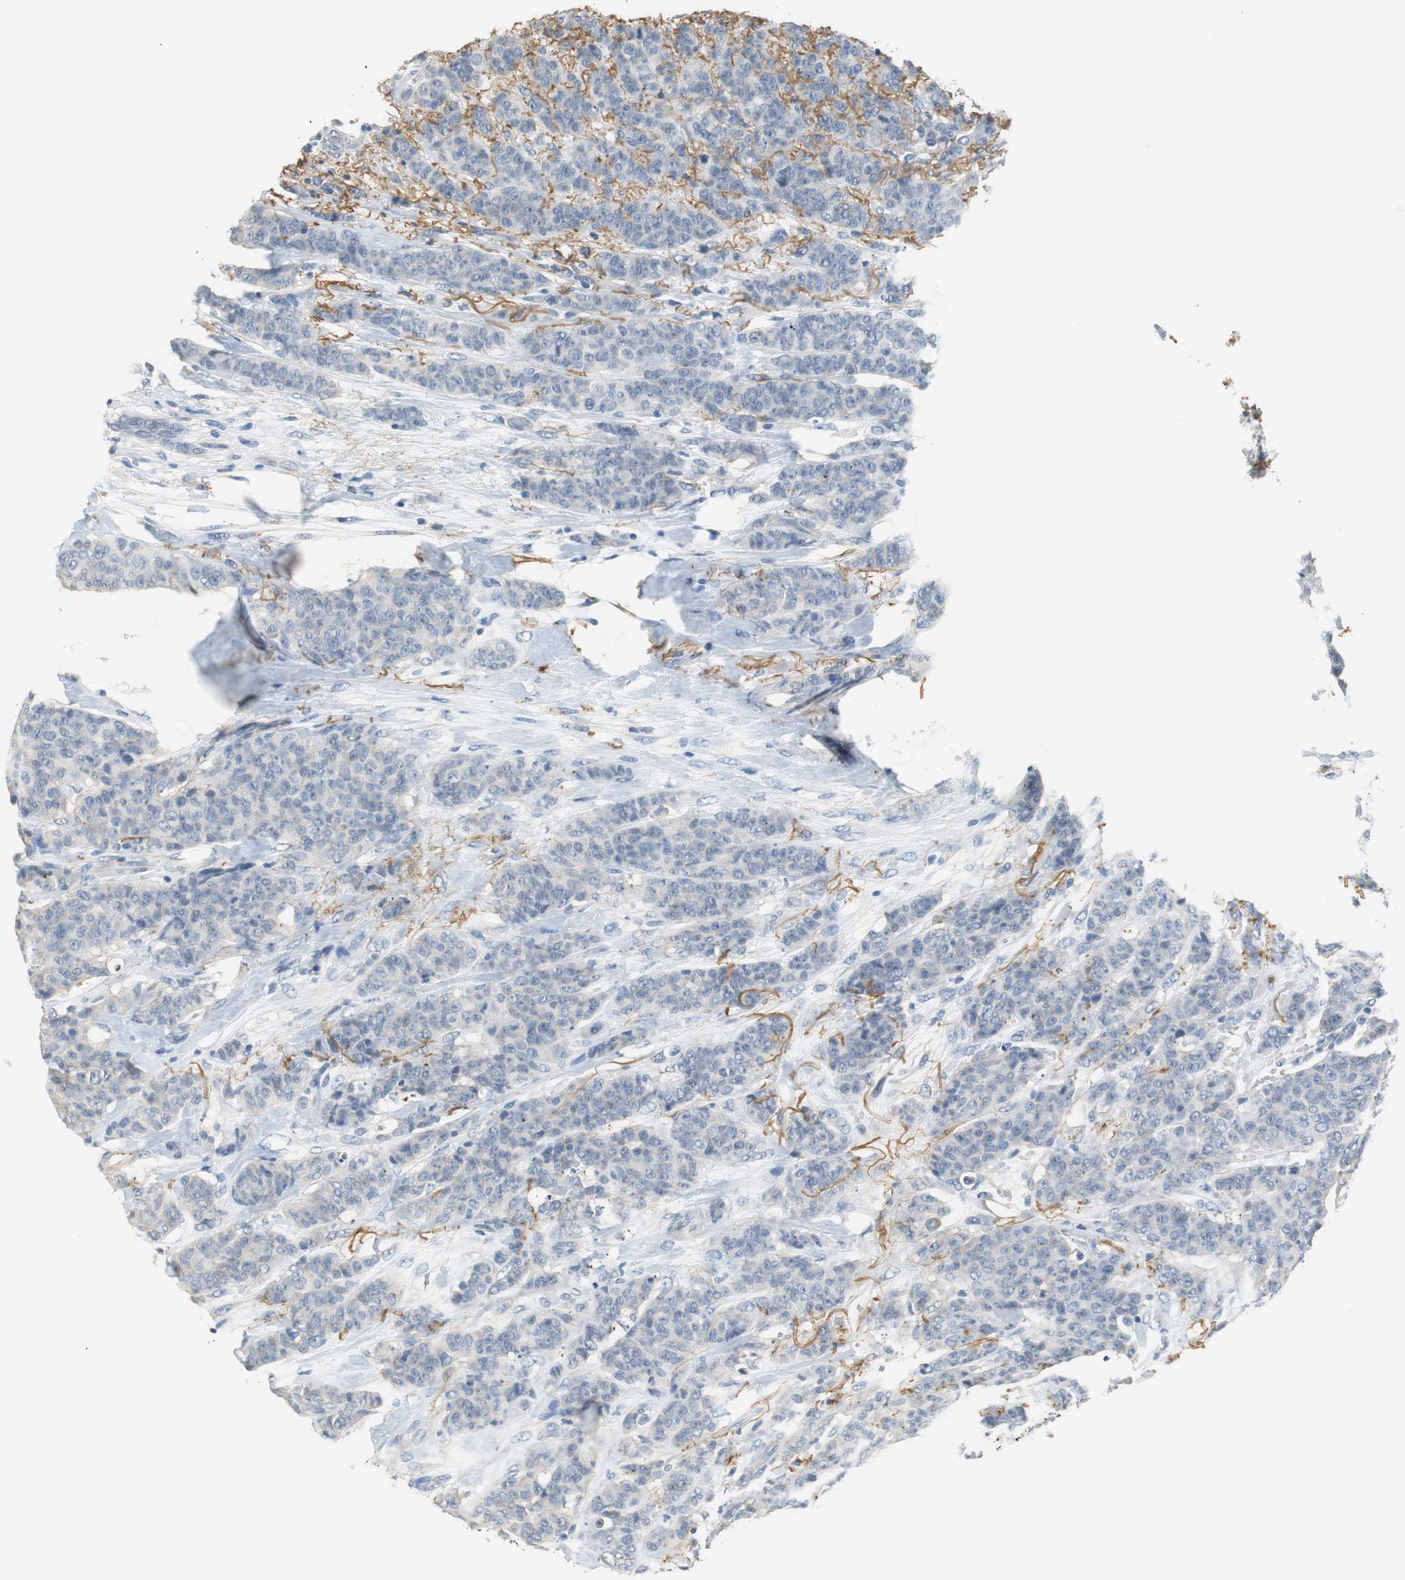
{"staining": {"intensity": "negative", "quantity": "none", "location": "none"}, "tissue": "breast cancer", "cell_type": "Tumor cells", "image_type": "cancer", "snomed": [{"axis": "morphology", "description": "Duct carcinoma"}, {"axis": "topography", "description": "Breast"}], "caption": "DAB (3,3'-diaminobenzidine) immunohistochemical staining of human breast cancer demonstrates no significant expression in tumor cells.", "gene": "MUC7", "patient": {"sex": "female", "age": 40}}